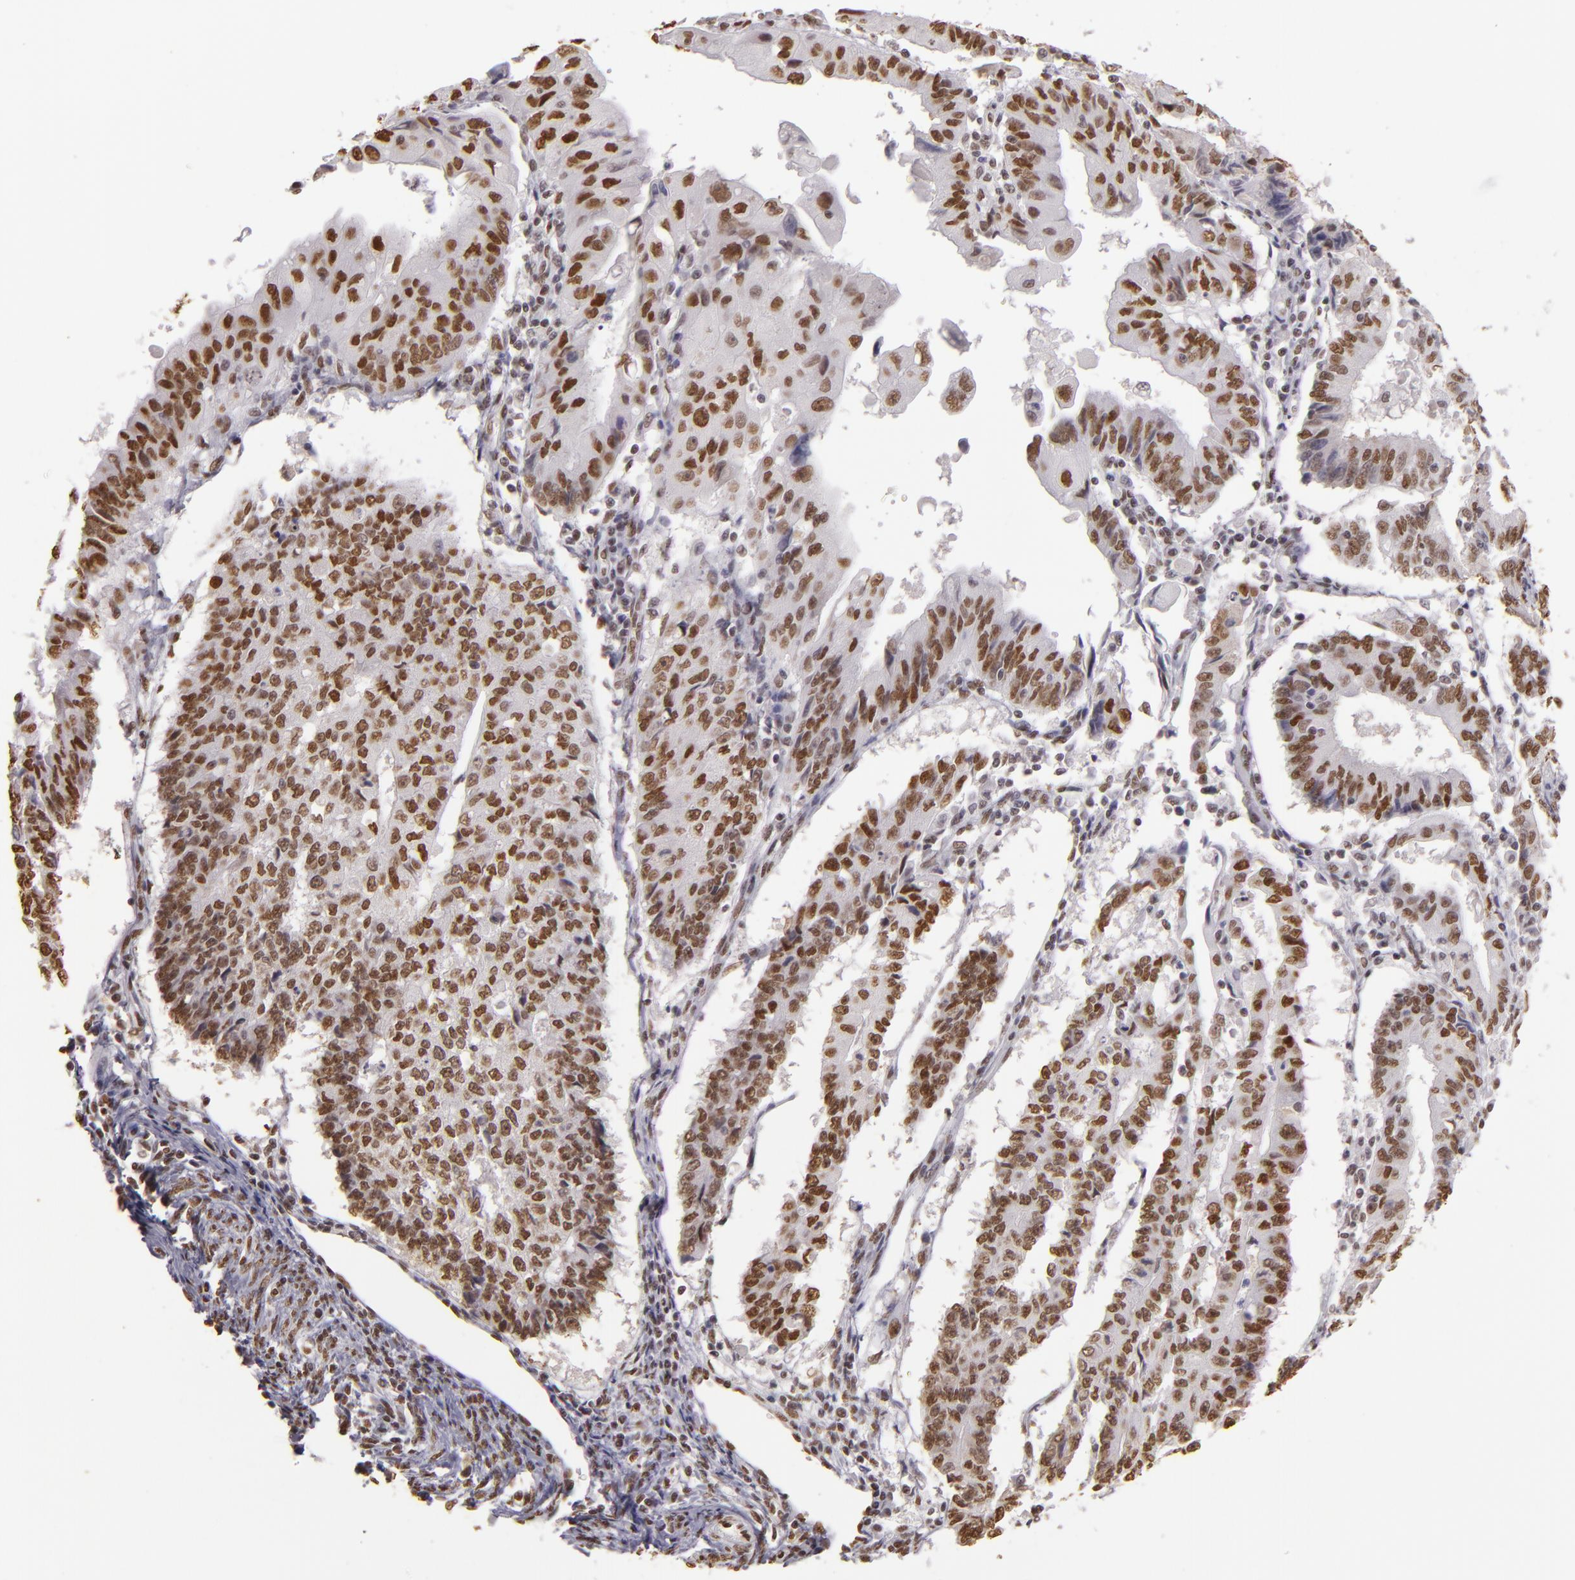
{"staining": {"intensity": "moderate", "quantity": ">75%", "location": "nuclear"}, "tissue": "endometrial cancer", "cell_type": "Tumor cells", "image_type": "cancer", "snomed": [{"axis": "morphology", "description": "Adenocarcinoma, NOS"}, {"axis": "topography", "description": "Endometrium"}], "caption": "Immunohistochemical staining of human endometrial cancer (adenocarcinoma) exhibits medium levels of moderate nuclear protein positivity in about >75% of tumor cells. (brown staining indicates protein expression, while blue staining denotes nuclei).", "gene": "PAPOLA", "patient": {"sex": "female", "age": 75}}